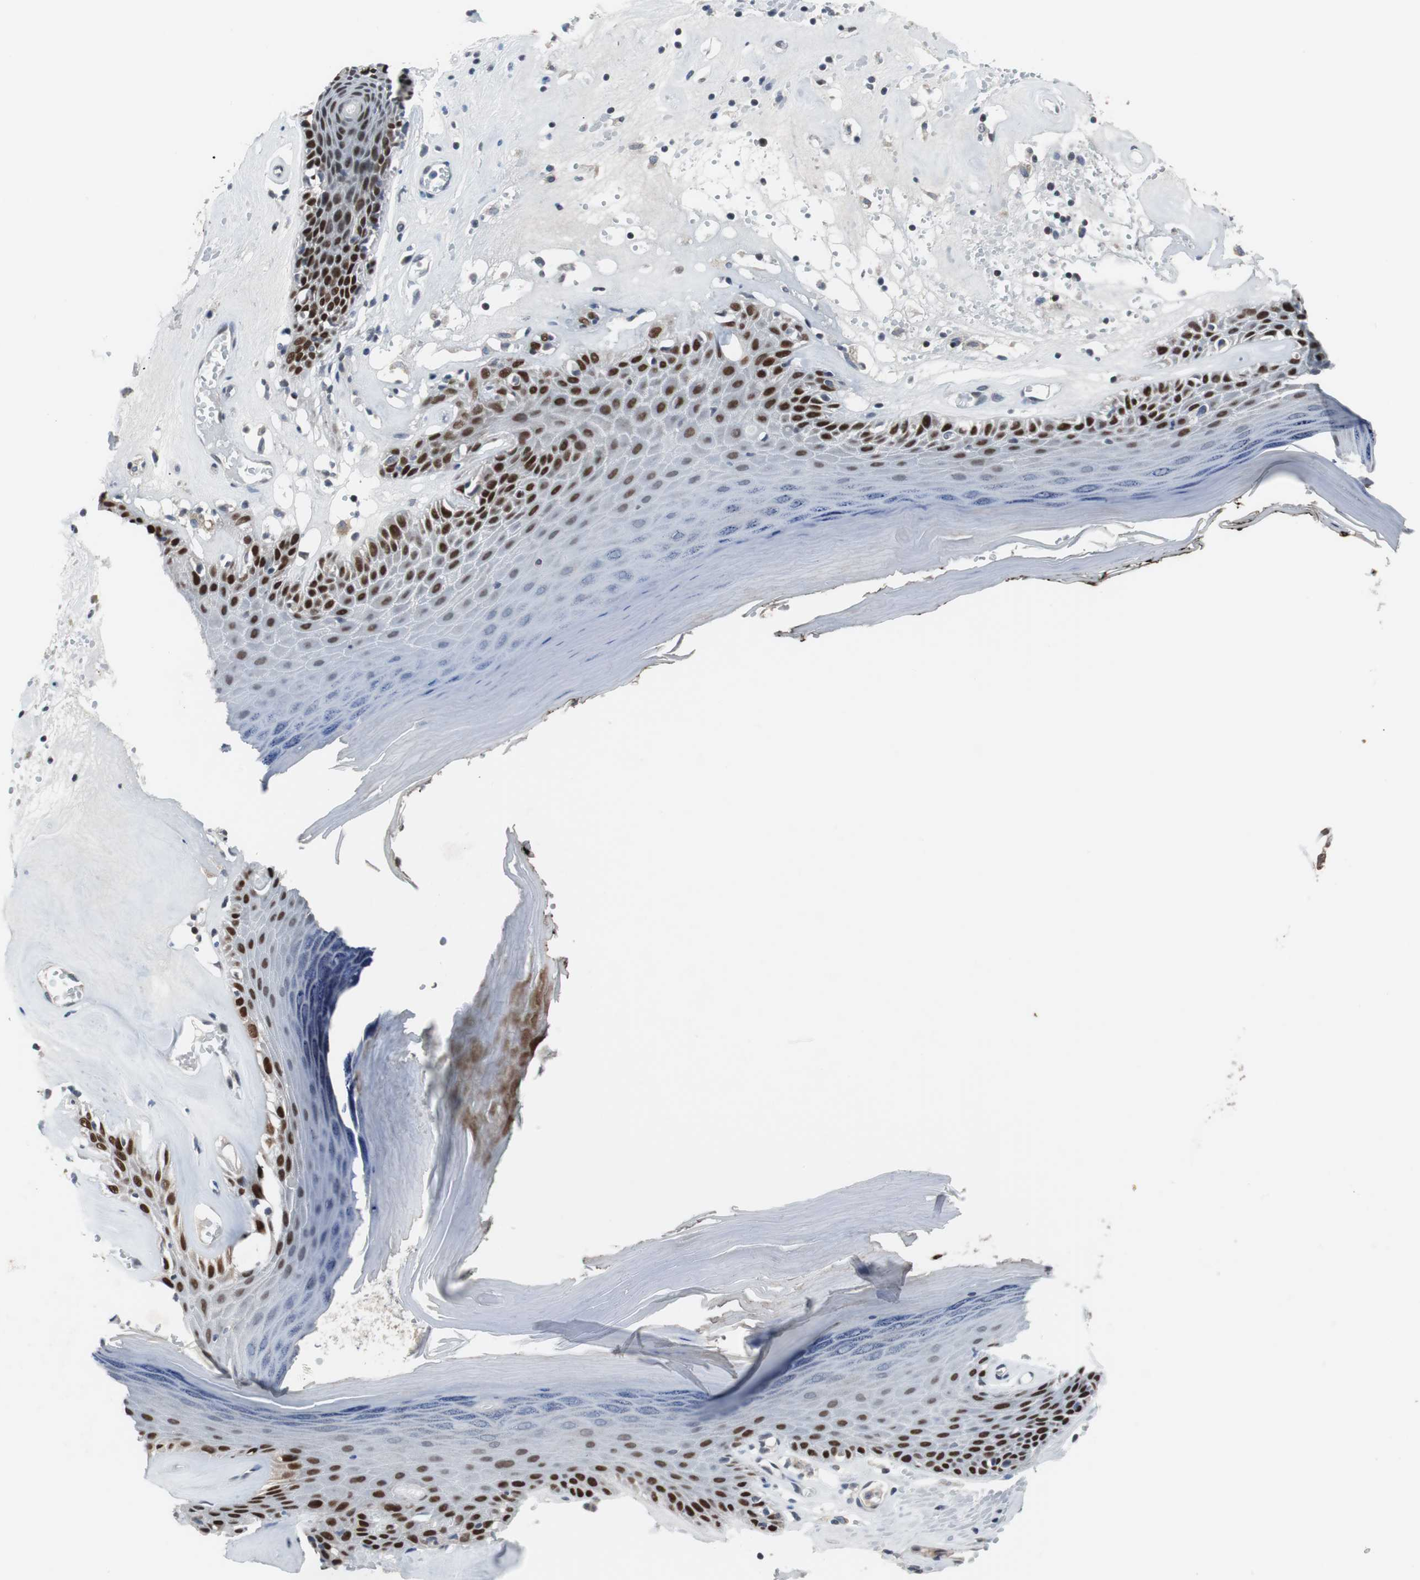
{"staining": {"intensity": "strong", "quantity": "25%-75%", "location": "nuclear"}, "tissue": "skin", "cell_type": "Epidermal cells", "image_type": "normal", "snomed": [{"axis": "morphology", "description": "Normal tissue, NOS"}, {"axis": "morphology", "description": "Inflammation, NOS"}, {"axis": "topography", "description": "Vulva"}], "caption": "Normal skin exhibits strong nuclear positivity in approximately 25%-75% of epidermal cells.", "gene": "TP63", "patient": {"sex": "female", "age": 84}}